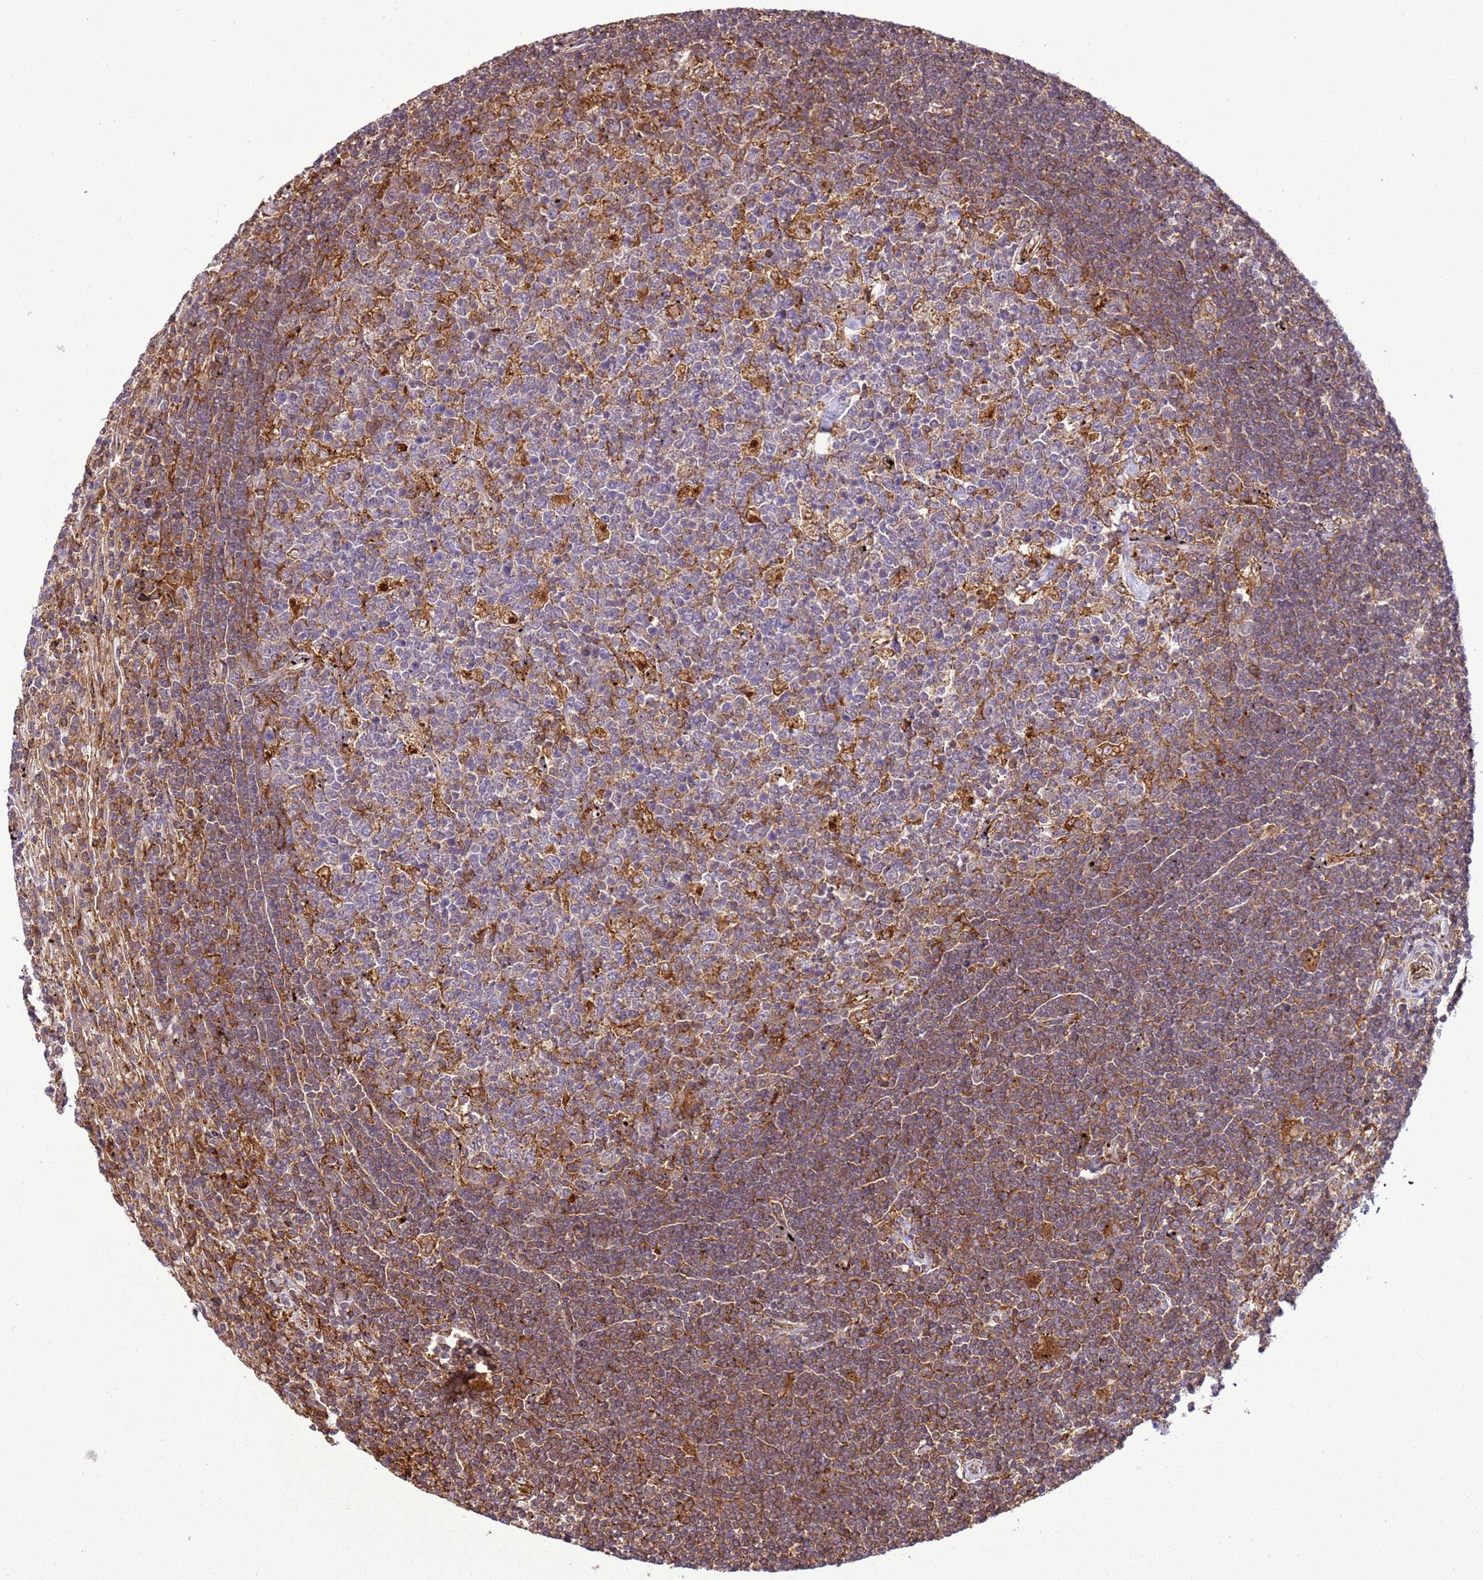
{"staining": {"intensity": "moderate", "quantity": "25%-75%", "location": "cytoplasmic/membranous"}, "tissue": "lymphoma", "cell_type": "Tumor cells", "image_type": "cancer", "snomed": [{"axis": "morphology", "description": "Malignant lymphoma, non-Hodgkin's type, Low grade"}, {"axis": "topography", "description": "Spleen"}], "caption": "Immunohistochemical staining of lymphoma shows moderate cytoplasmic/membranous protein staining in about 25%-75% of tumor cells.", "gene": "GABRE", "patient": {"sex": "male", "age": 76}}